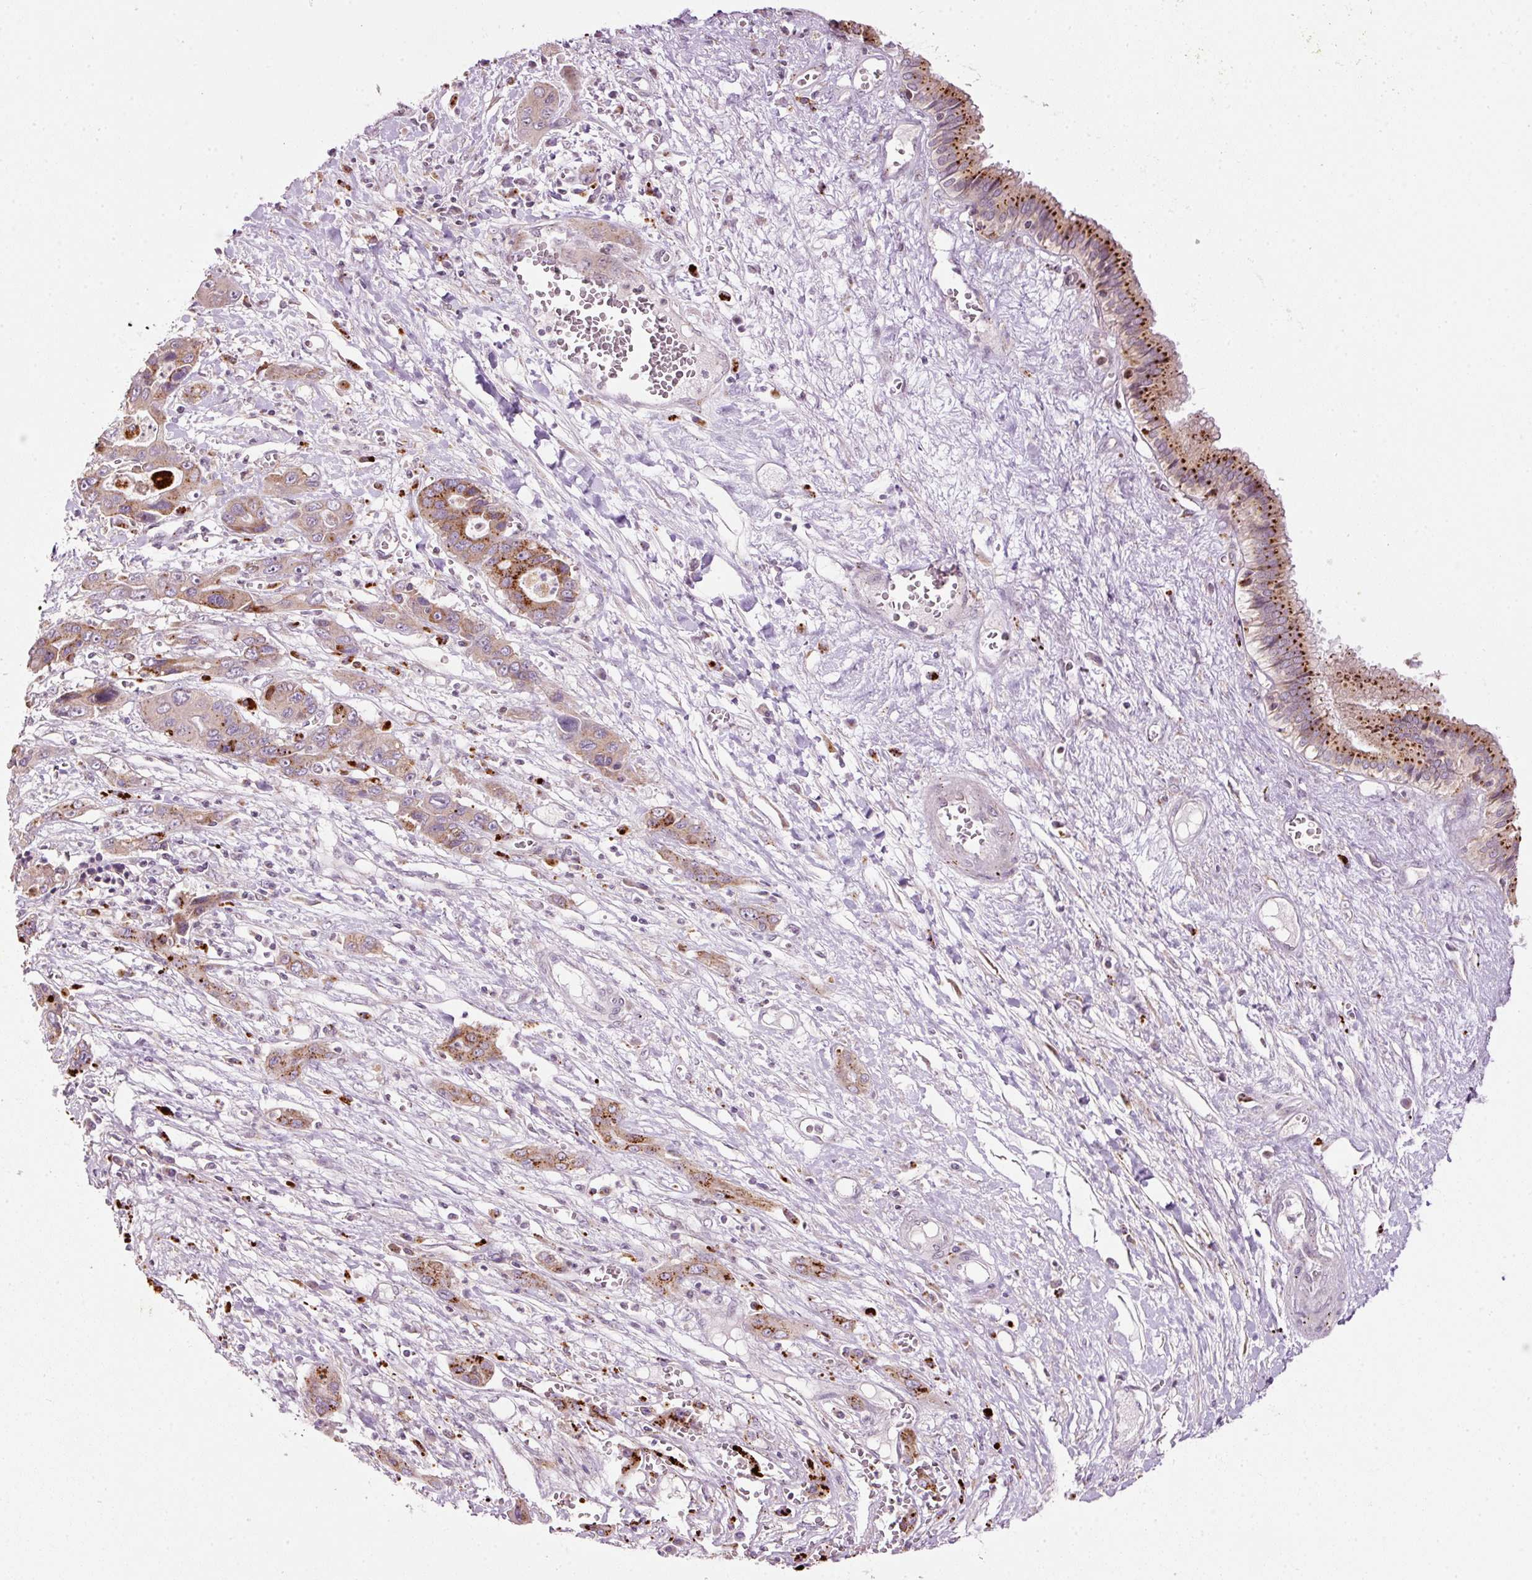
{"staining": {"intensity": "moderate", "quantity": "25%-75%", "location": "cytoplasmic/membranous"}, "tissue": "liver cancer", "cell_type": "Tumor cells", "image_type": "cancer", "snomed": [{"axis": "morphology", "description": "Cholangiocarcinoma"}, {"axis": "topography", "description": "Liver"}], "caption": "Liver cancer stained with IHC reveals moderate cytoplasmic/membranous positivity in about 25%-75% of tumor cells.", "gene": "ZNF639", "patient": {"sex": "male", "age": 67}}